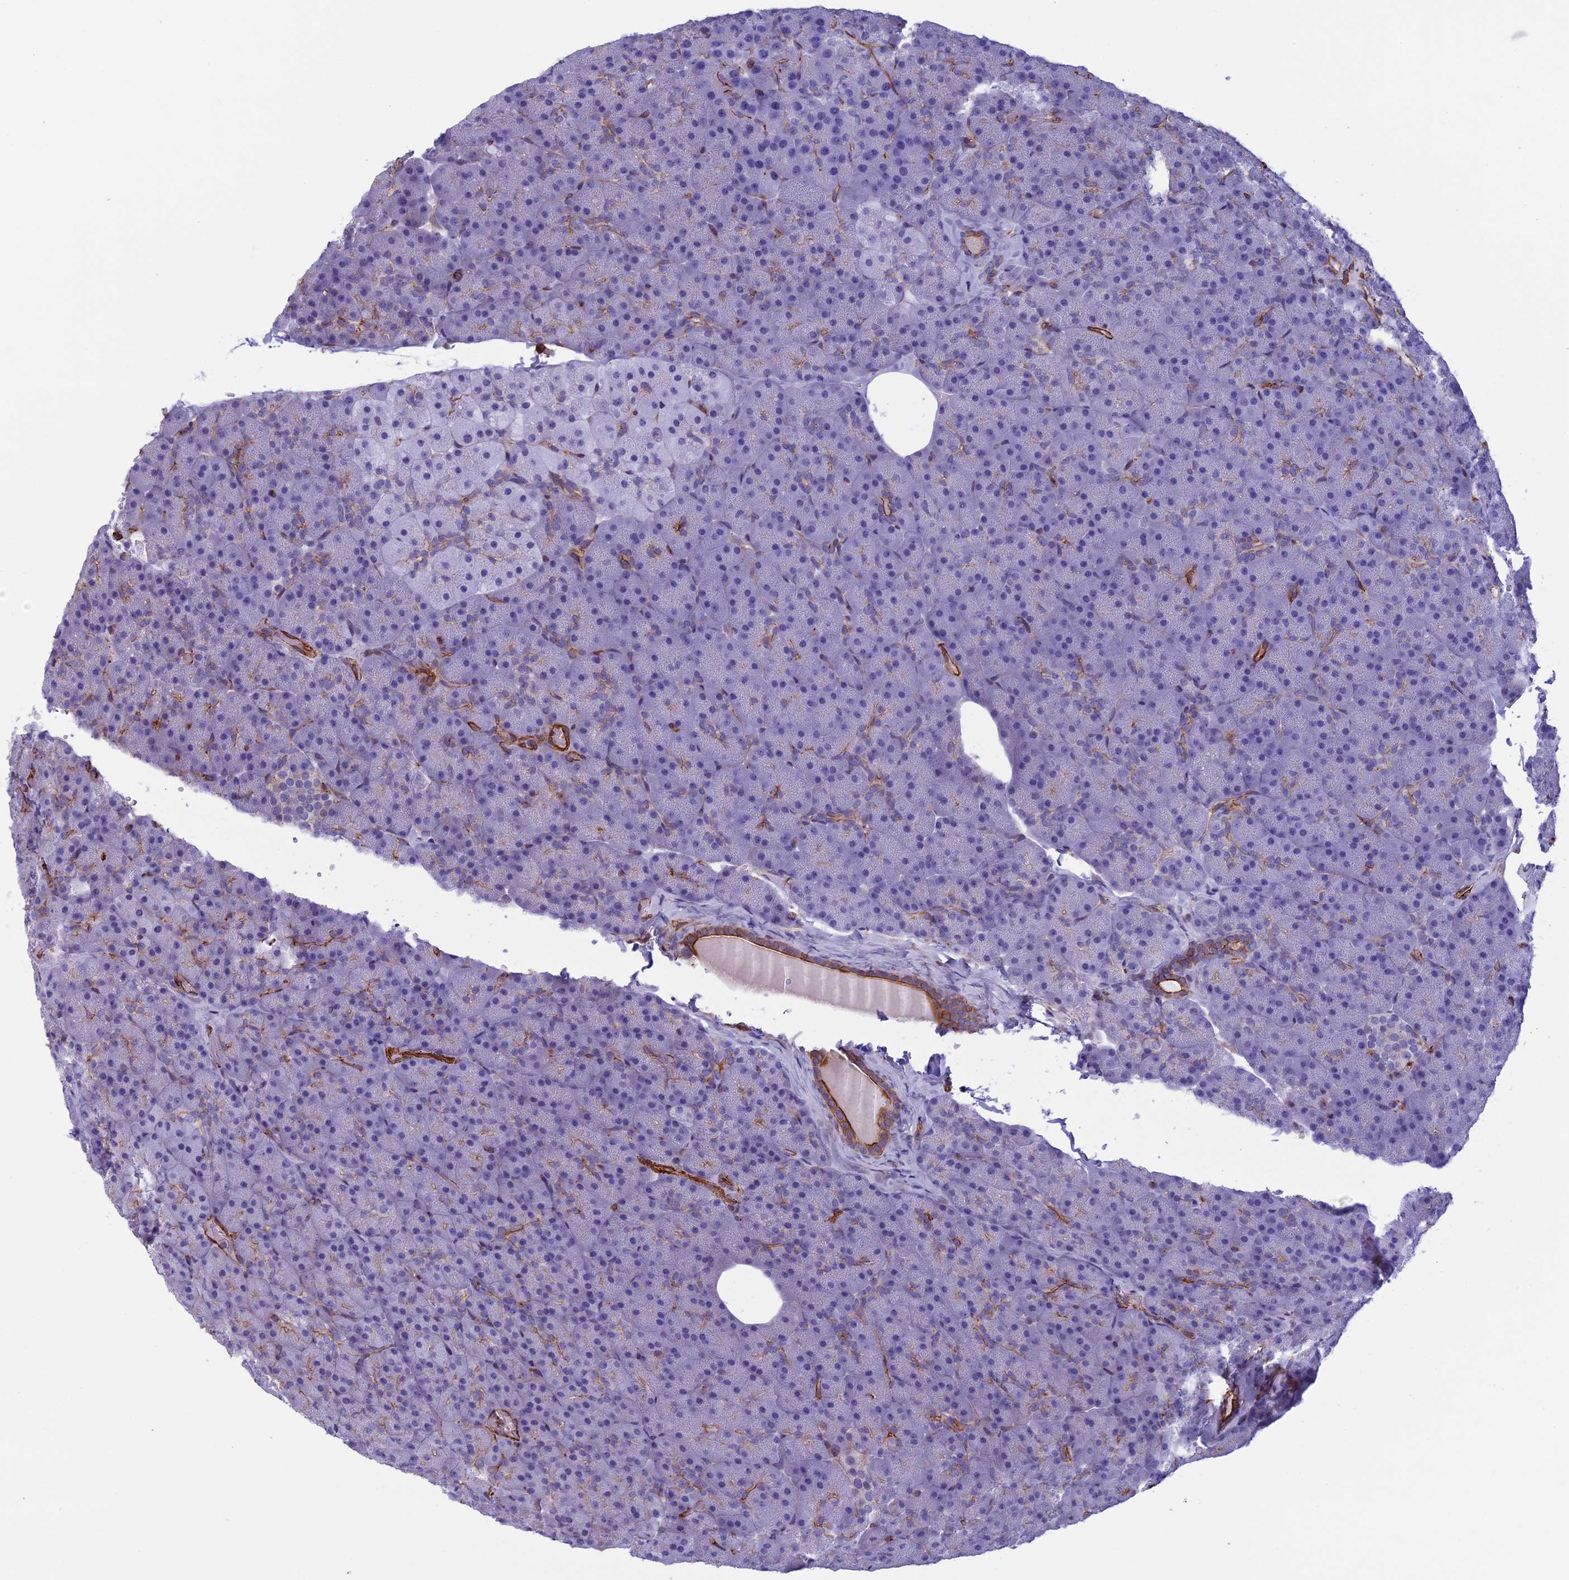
{"staining": {"intensity": "strong", "quantity": "<25%", "location": "cytoplasmic/membranous"}, "tissue": "pancreas", "cell_type": "Exocrine glandular cells", "image_type": "normal", "snomed": [{"axis": "morphology", "description": "Normal tissue, NOS"}, {"axis": "topography", "description": "Pancreas"}], "caption": "Protein analysis of normal pancreas reveals strong cytoplasmic/membranous expression in about <25% of exocrine glandular cells.", "gene": "ANGPTL2", "patient": {"sex": "male", "age": 36}}